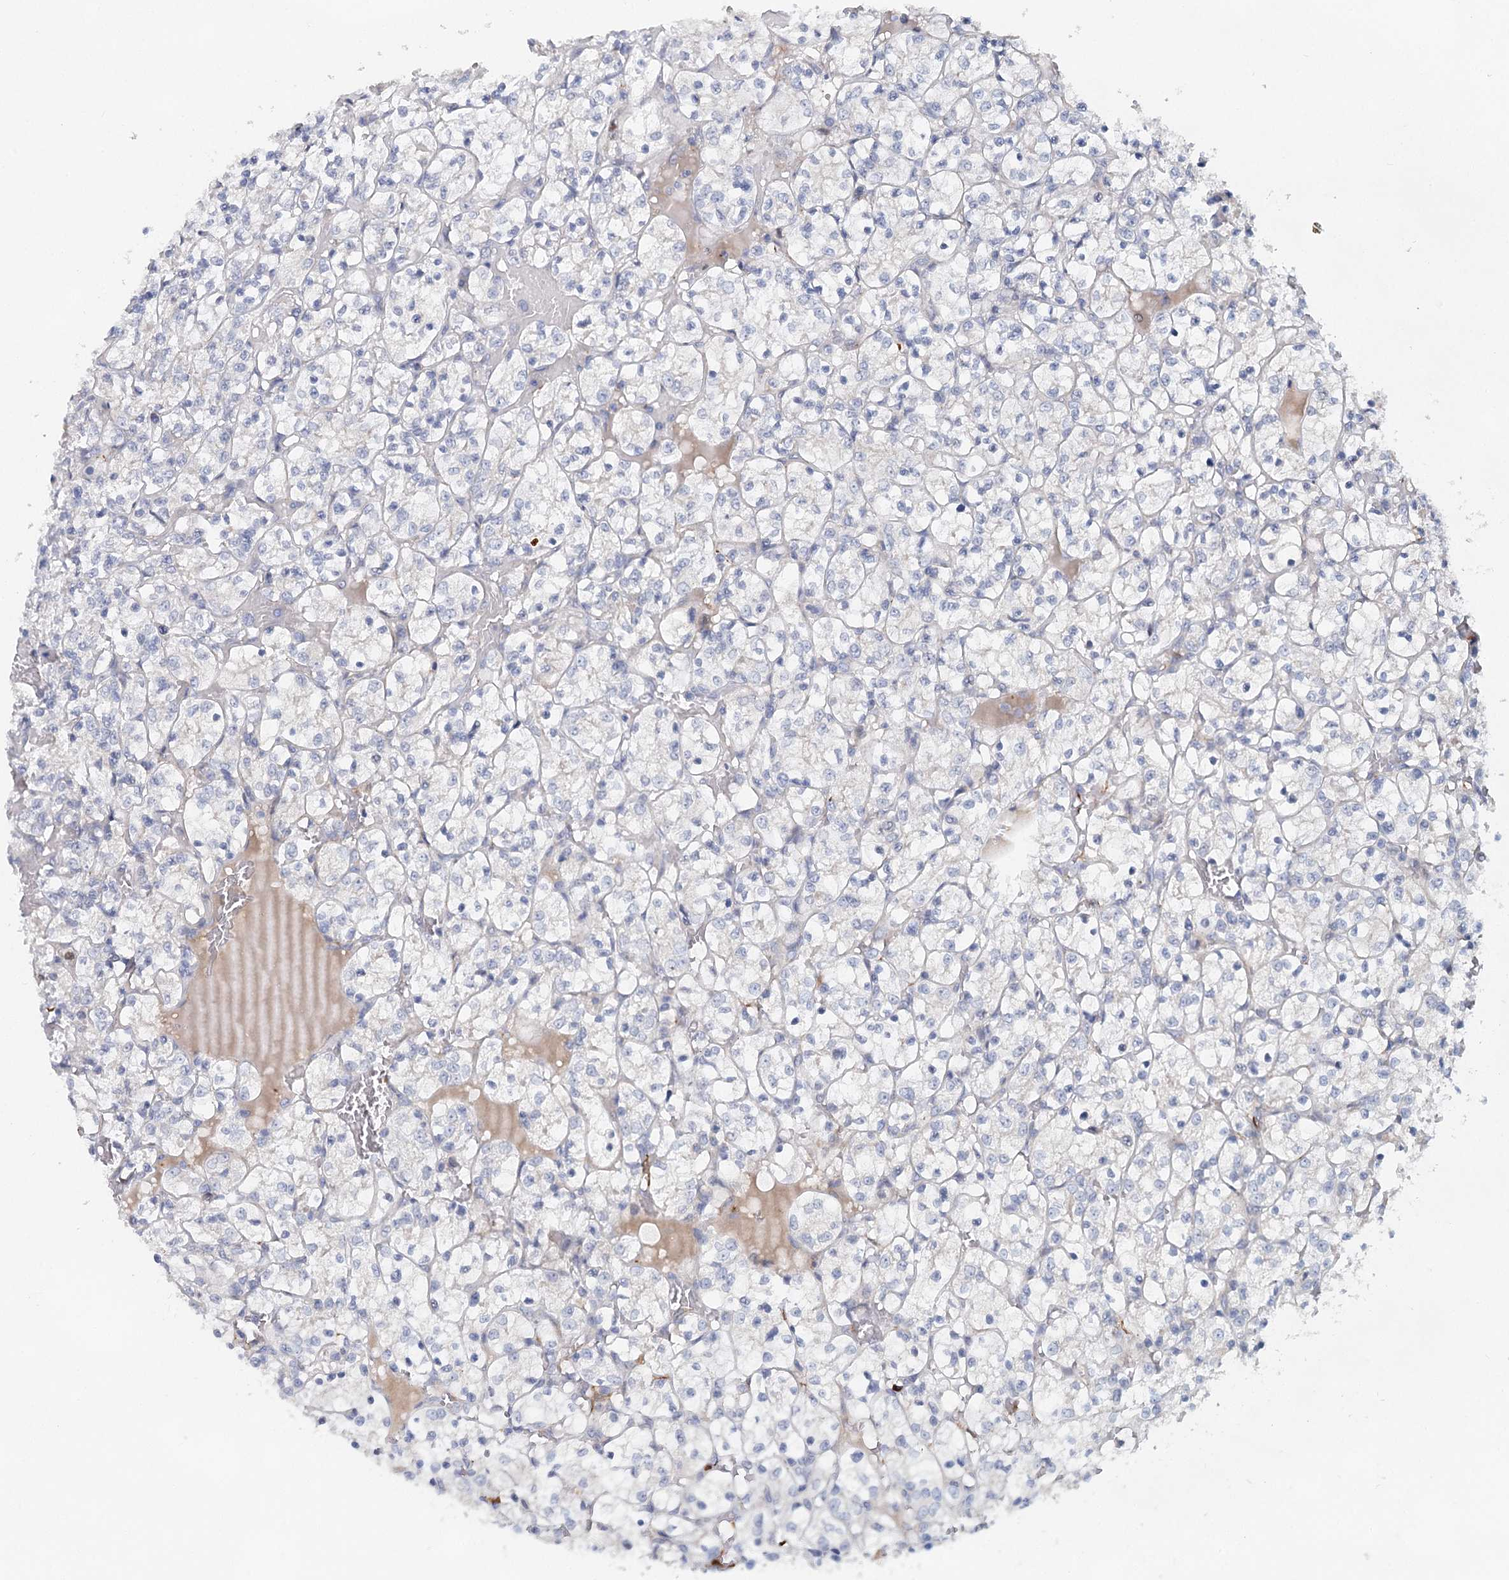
{"staining": {"intensity": "negative", "quantity": "none", "location": "none"}, "tissue": "renal cancer", "cell_type": "Tumor cells", "image_type": "cancer", "snomed": [{"axis": "morphology", "description": "Adenocarcinoma, NOS"}, {"axis": "topography", "description": "Kidney"}], "caption": "A photomicrograph of renal cancer (adenocarcinoma) stained for a protein exhibits no brown staining in tumor cells.", "gene": "SLC19A3", "patient": {"sex": "female", "age": 69}}